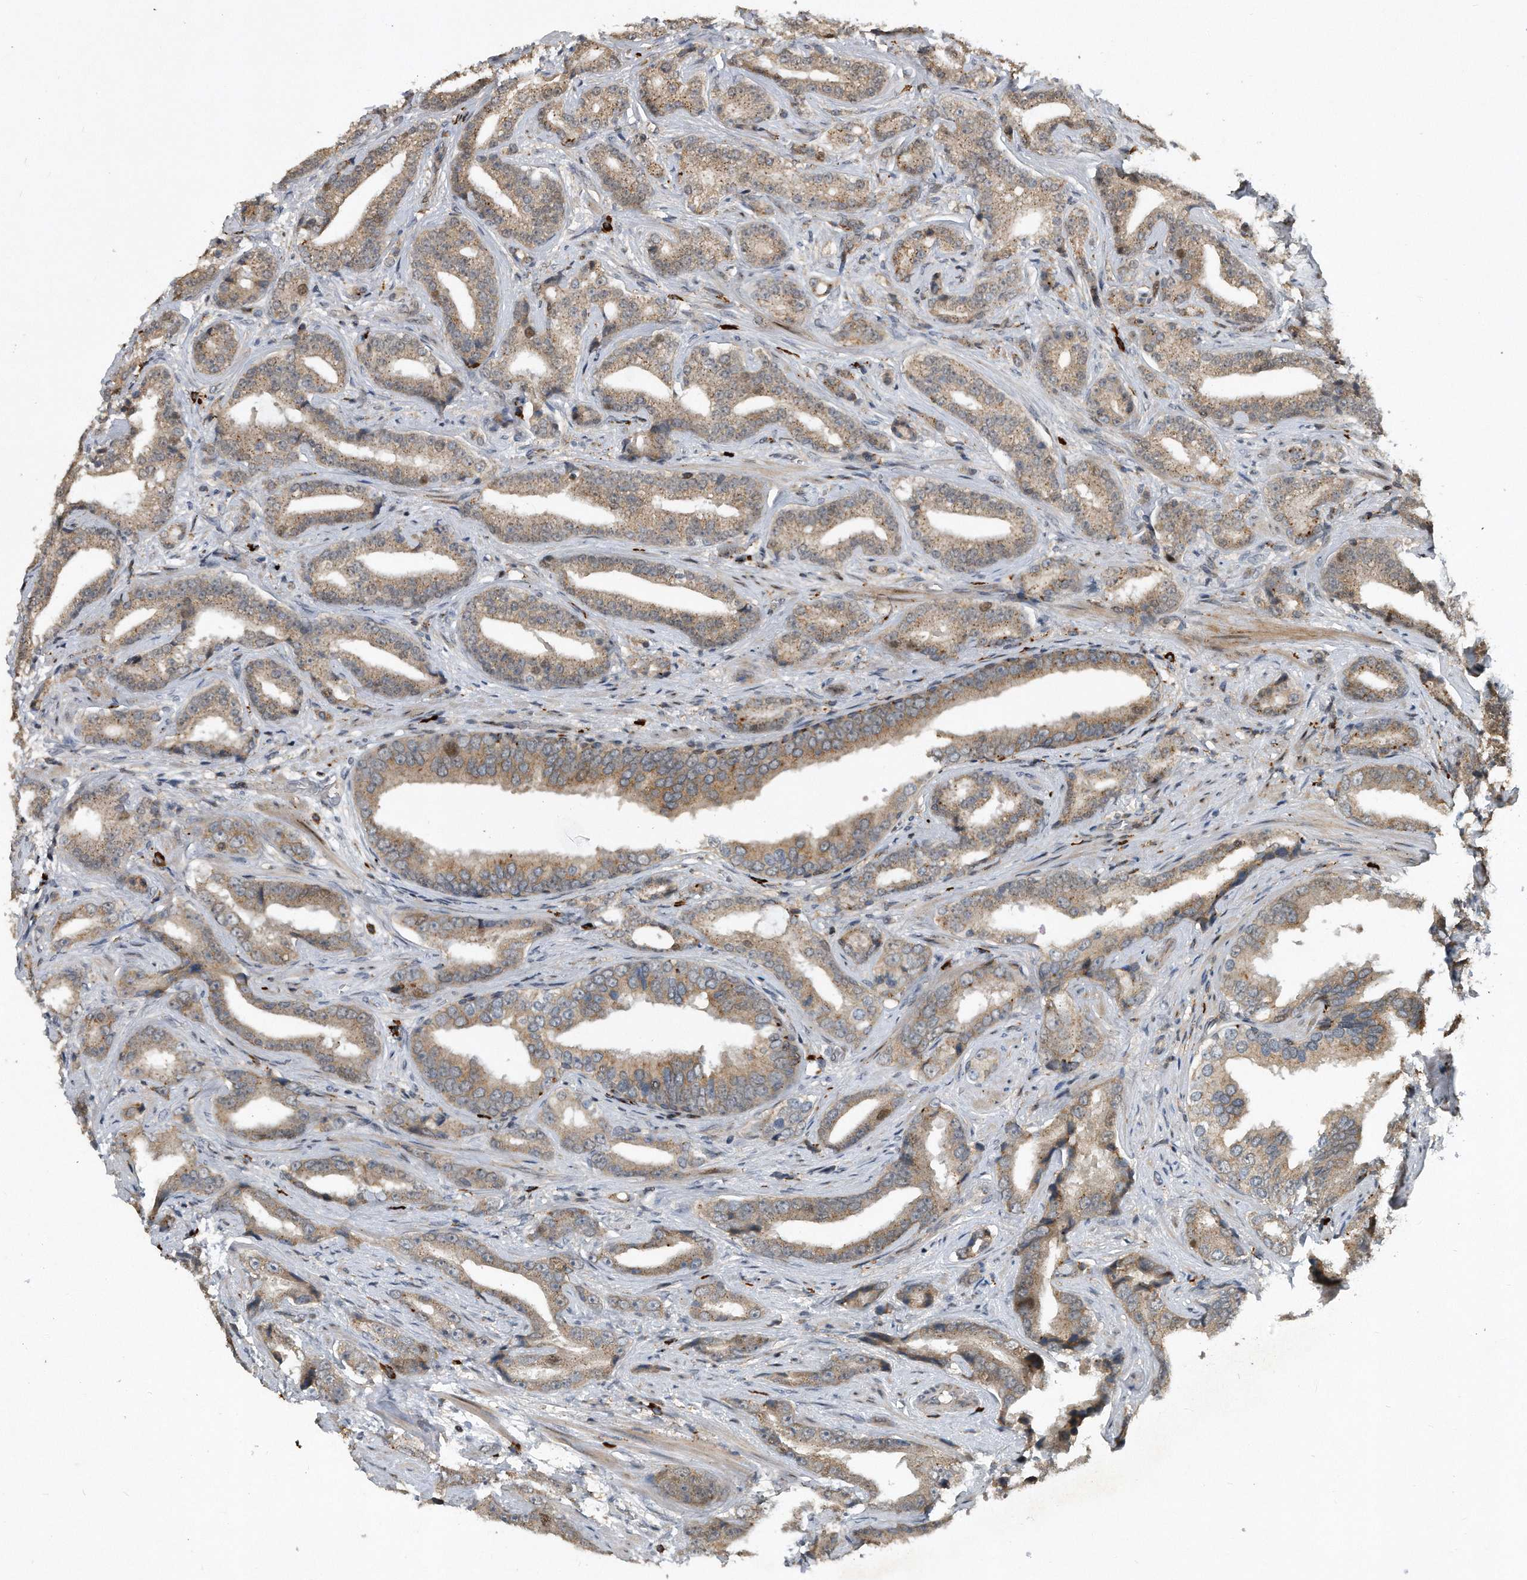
{"staining": {"intensity": "weak", "quantity": ">75%", "location": "cytoplasmic/membranous"}, "tissue": "prostate cancer", "cell_type": "Tumor cells", "image_type": "cancer", "snomed": [{"axis": "morphology", "description": "Adenocarcinoma, Low grade"}, {"axis": "topography", "description": "Prostate"}], "caption": "Human low-grade adenocarcinoma (prostate) stained with a brown dye demonstrates weak cytoplasmic/membranous positive expression in approximately >75% of tumor cells.", "gene": "PGBD2", "patient": {"sex": "male", "age": 67}}